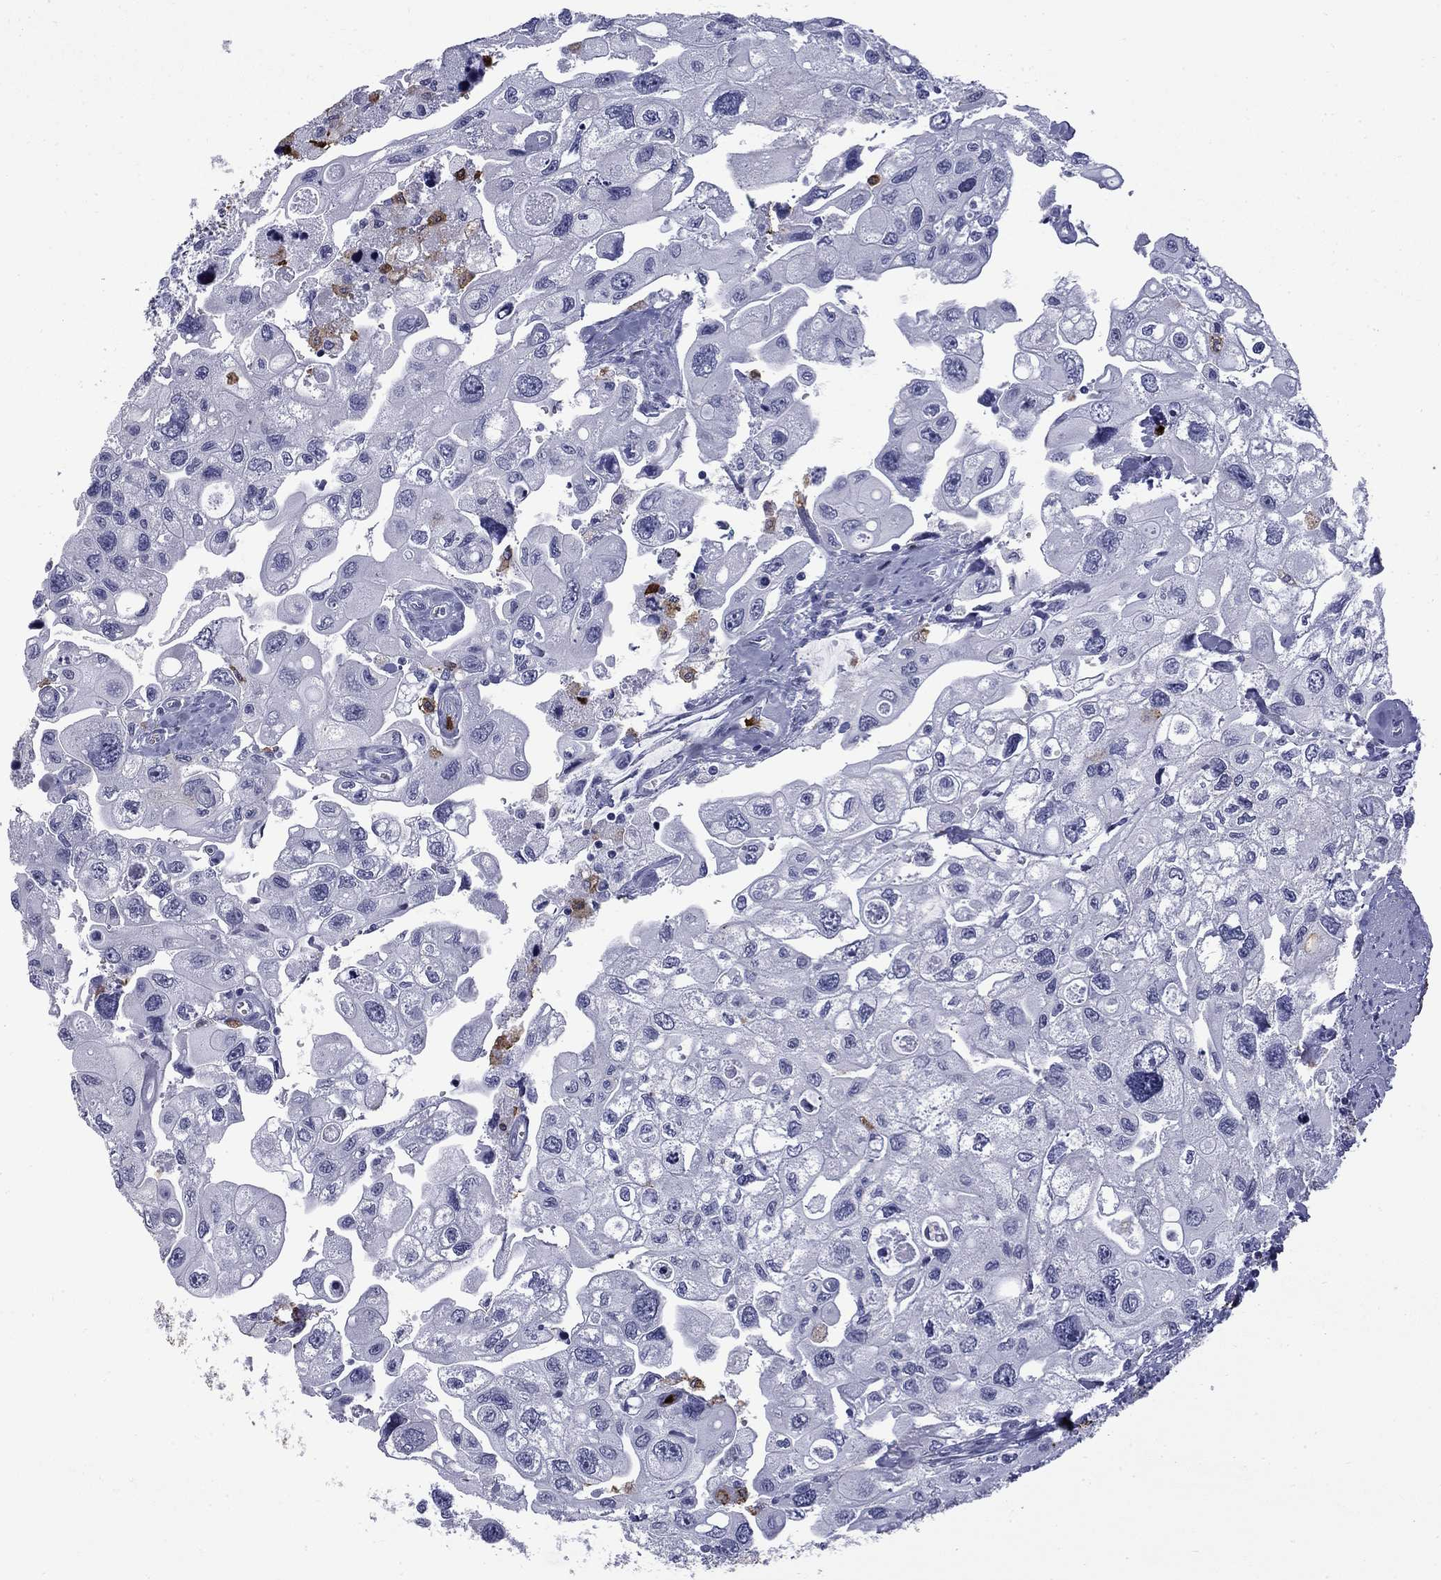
{"staining": {"intensity": "negative", "quantity": "none", "location": "none"}, "tissue": "urothelial cancer", "cell_type": "Tumor cells", "image_type": "cancer", "snomed": [{"axis": "morphology", "description": "Urothelial carcinoma, High grade"}, {"axis": "topography", "description": "Urinary bladder"}], "caption": "High power microscopy micrograph of an immunohistochemistry image of urothelial cancer, revealing no significant staining in tumor cells.", "gene": "TRIM29", "patient": {"sex": "male", "age": 59}}